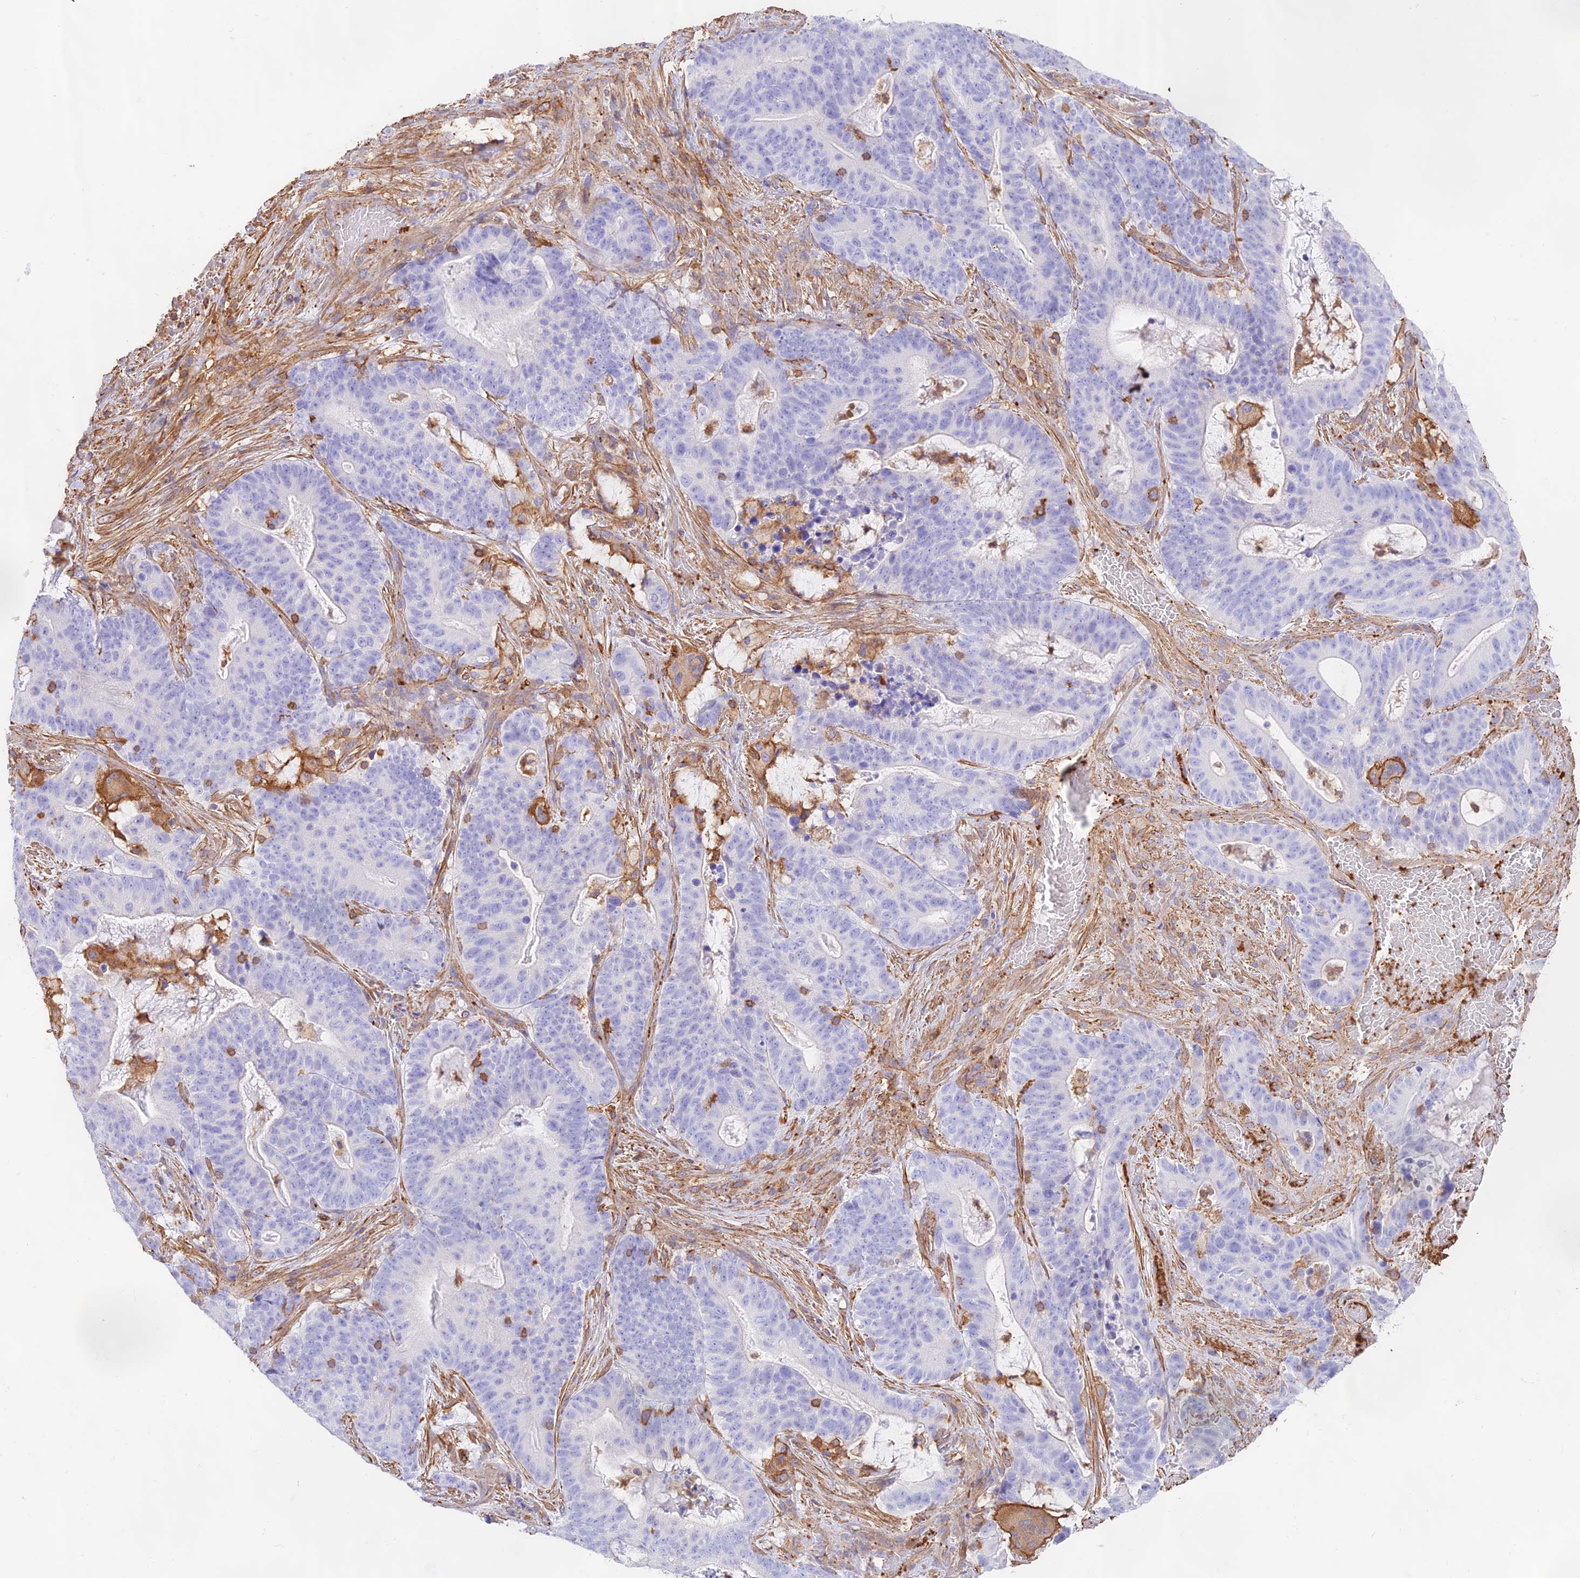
{"staining": {"intensity": "negative", "quantity": "none", "location": "none"}, "tissue": "stomach cancer", "cell_type": "Tumor cells", "image_type": "cancer", "snomed": [{"axis": "morphology", "description": "Normal tissue, NOS"}, {"axis": "morphology", "description": "Adenocarcinoma, NOS"}, {"axis": "topography", "description": "Stomach"}], "caption": "Tumor cells show no significant positivity in stomach cancer.", "gene": "DENND1C", "patient": {"sex": "female", "age": 64}}